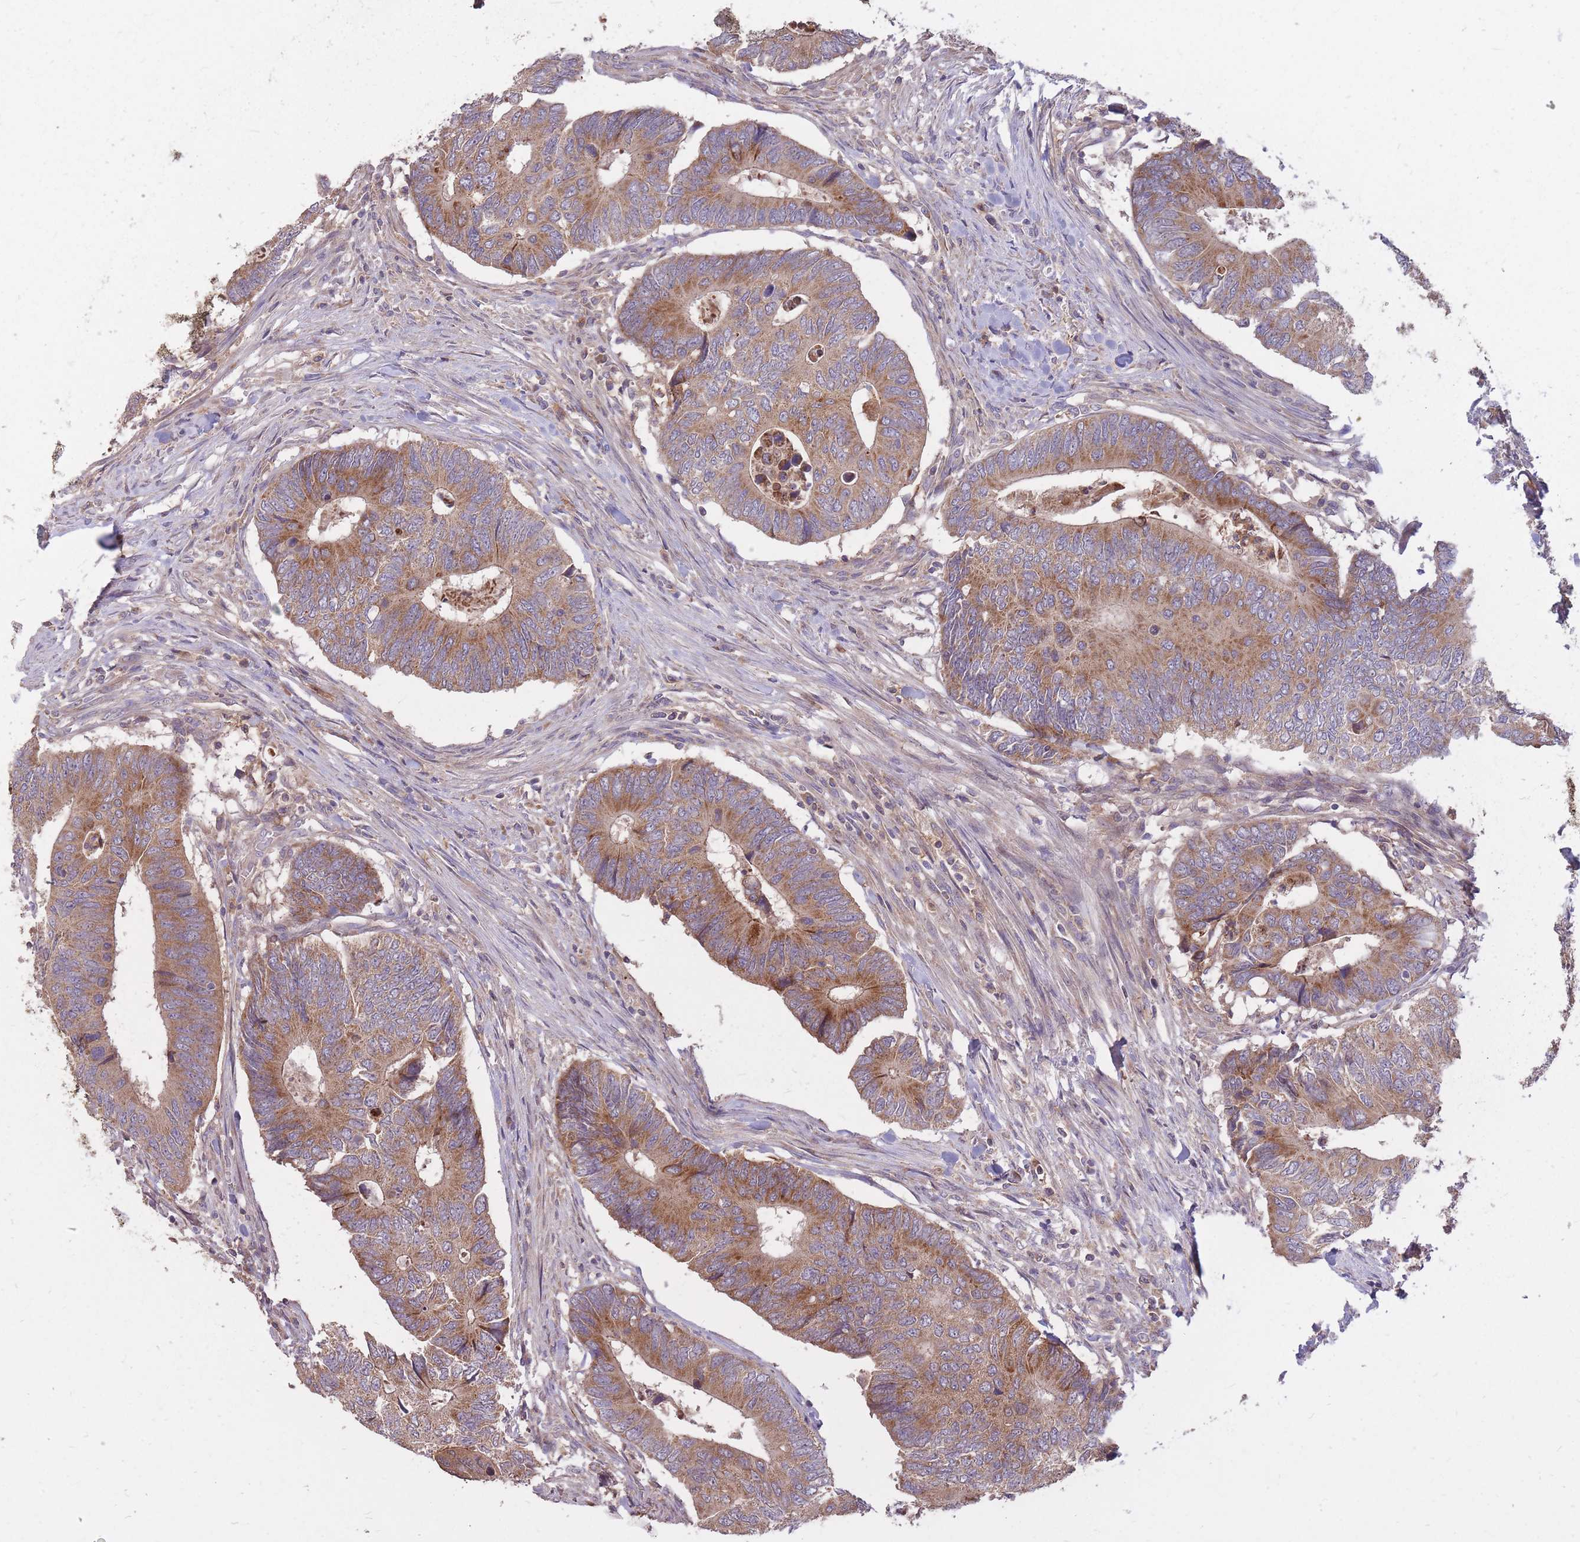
{"staining": {"intensity": "moderate", "quantity": ">75%", "location": "cytoplasmic/membranous"}, "tissue": "colorectal cancer", "cell_type": "Tumor cells", "image_type": "cancer", "snomed": [{"axis": "morphology", "description": "Adenocarcinoma, NOS"}, {"axis": "topography", "description": "Colon"}], "caption": "Protein staining reveals moderate cytoplasmic/membranous positivity in about >75% of tumor cells in colorectal cancer.", "gene": "IGF2BP2", "patient": {"sex": "male", "age": 87}}